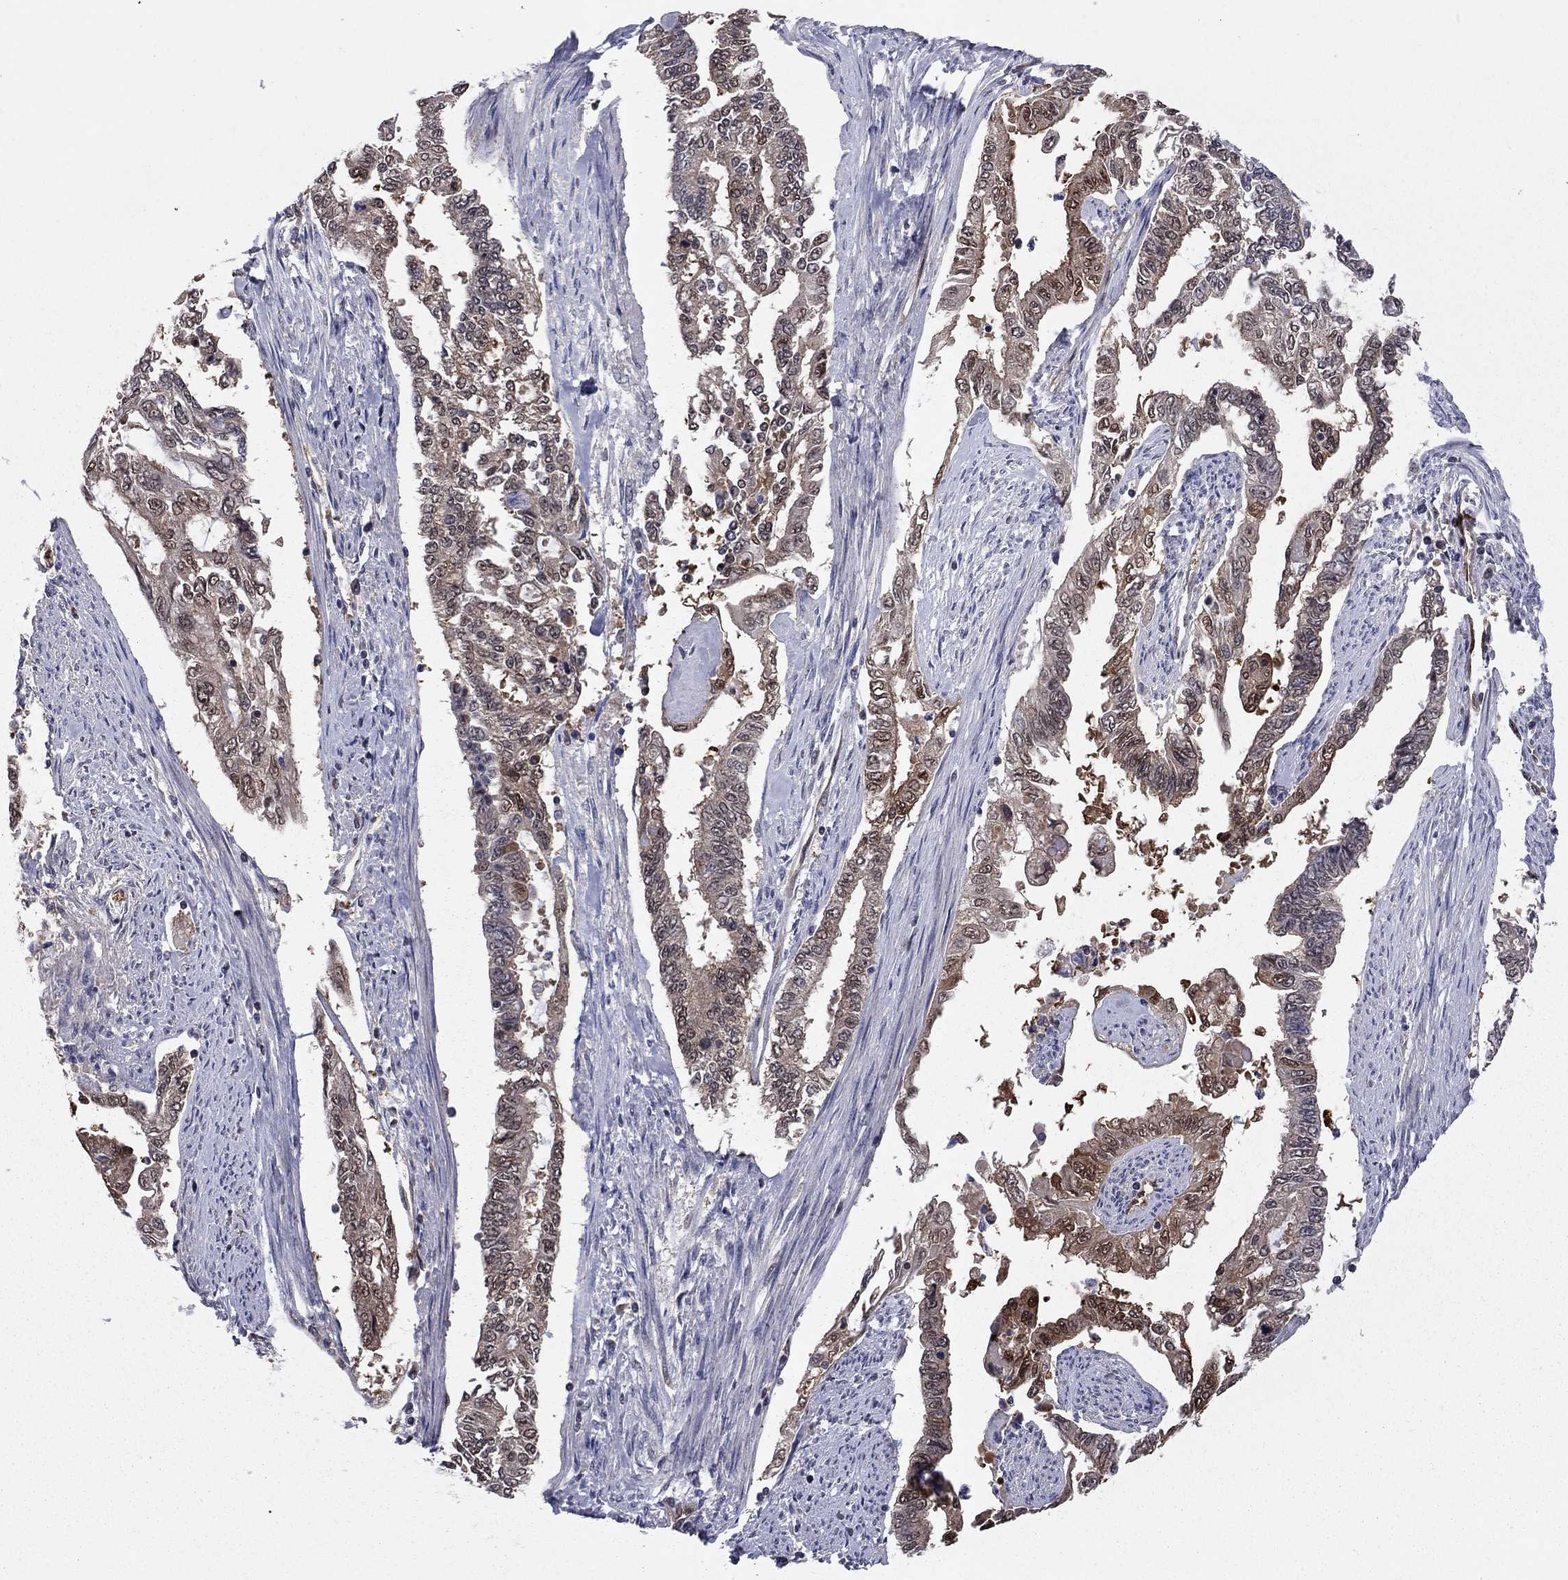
{"staining": {"intensity": "strong", "quantity": "<25%", "location": "cytoplasmic/membranous,nuclear"}, "tissue": "endometrial cancer", "cell_type": "Tumor cells", "image_type": "cancer", "snomed": [{"axis": "morphology", "description": "Adenocarcinoma, NOS"}, {"axis": "topography", "description": "Uterus"}], "caption": "Immunohistochemistry (IHC) histopathology image of human adenocarcinoma (endometrial) stained for a protein (brown), which reveals medium levels of strong cytoplasmic/membranous and nuclear expression in approximately <25% of tumor cells.", "gene": "SAP30L", "patient": {"sex": "female", "age": 59}}